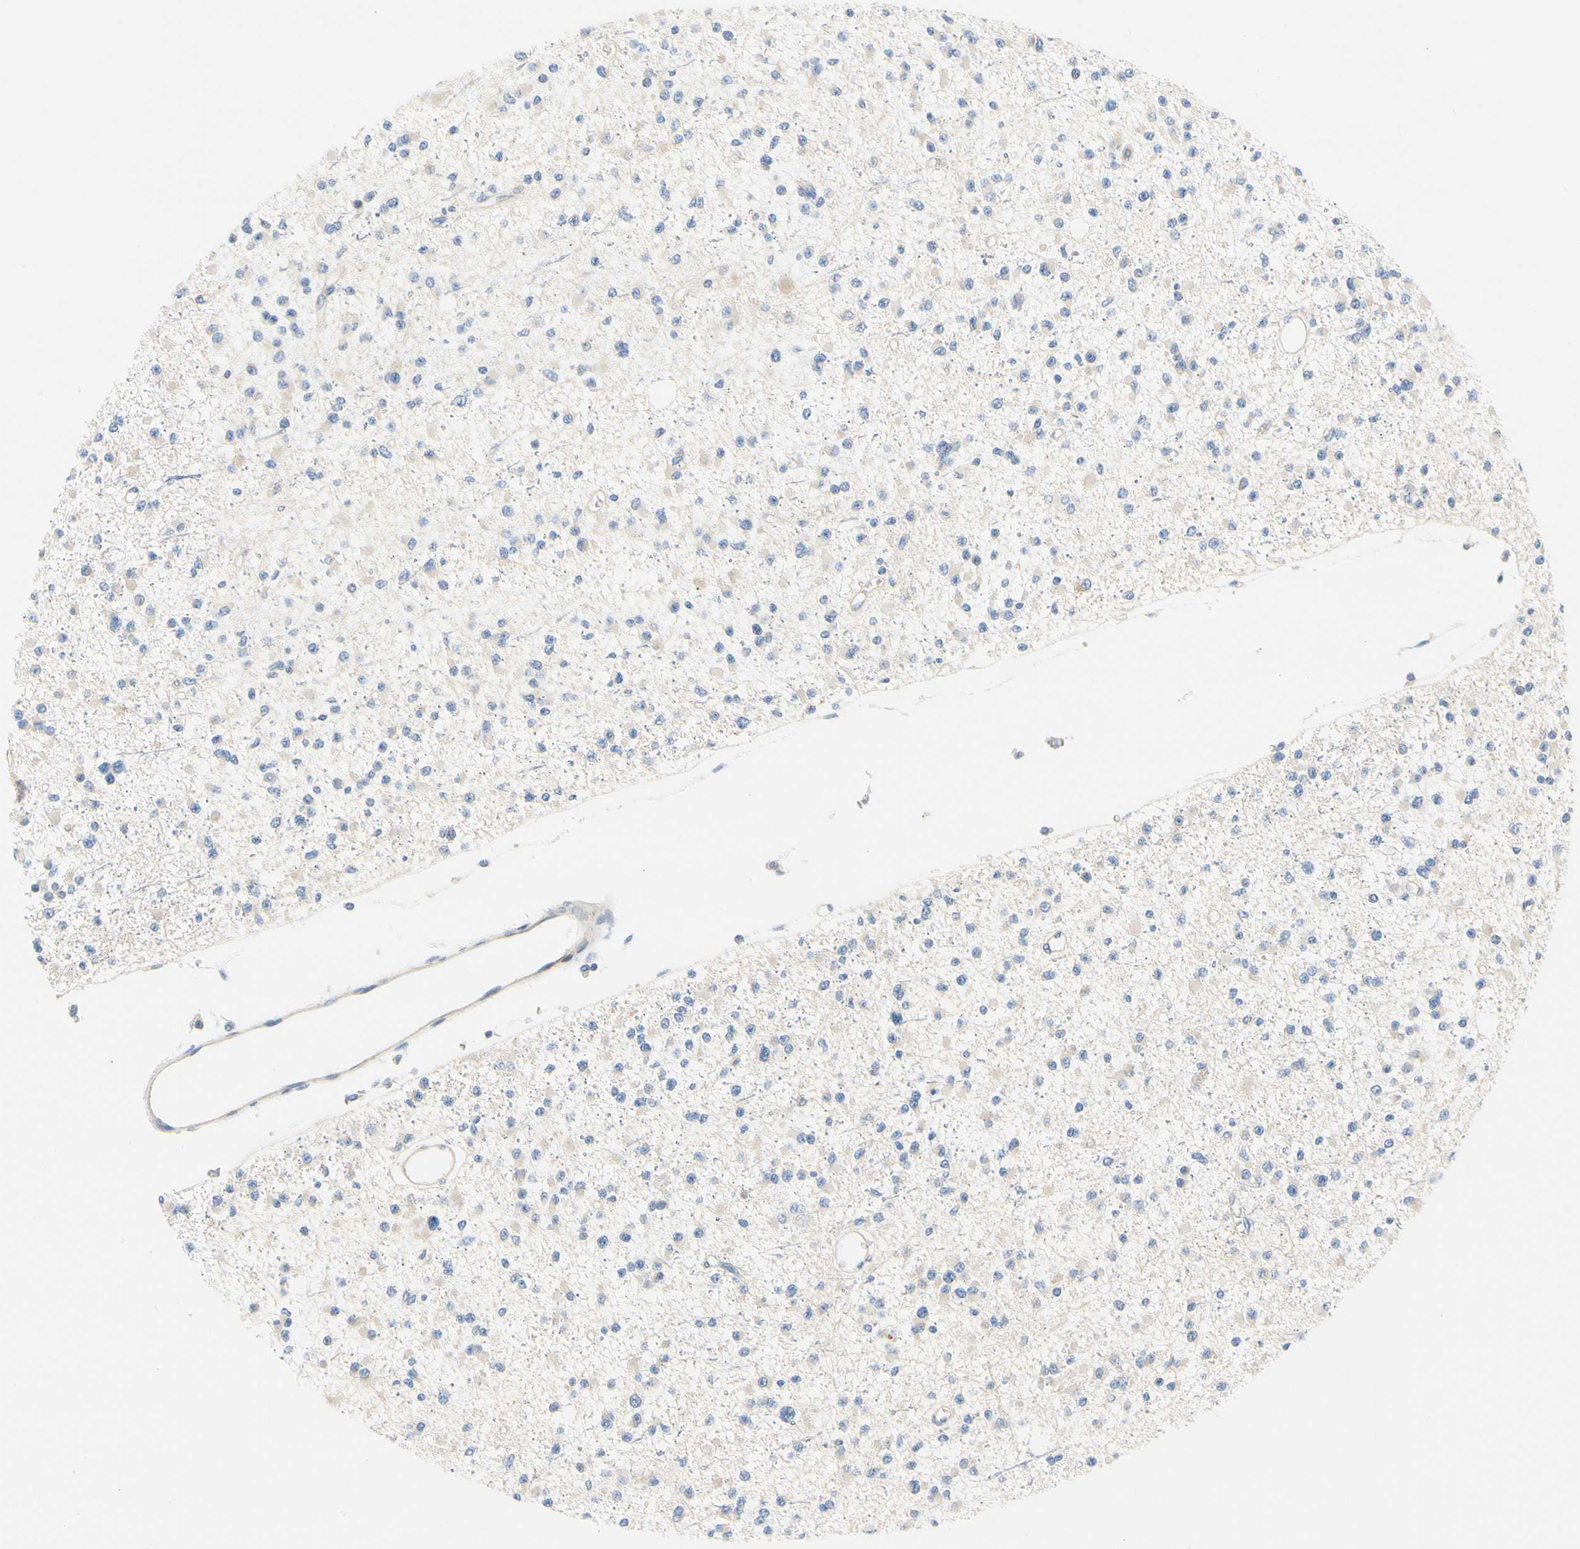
{"staining": {"intensity": "negative", "quantity": "none", "location": "none"}, "tissue": "glioma", "cell_type": "Tumor cells", "image_type": "cancer", "snomed": [{"axis": "morphology", "description": "Glioma, malignant, Low grade"}, {"axis": "topography", "description": "Brain"}], "caption": "The histopathology image reveals no staining of tumor cells in glioma. The staining is performed using DAB (3,3'-diaminobenzidine) brown chromogen with nuclei counter-stained in using hematoxylin.", "gene": "ZNF236", "patient": {"sex": "female", "age": 22}}